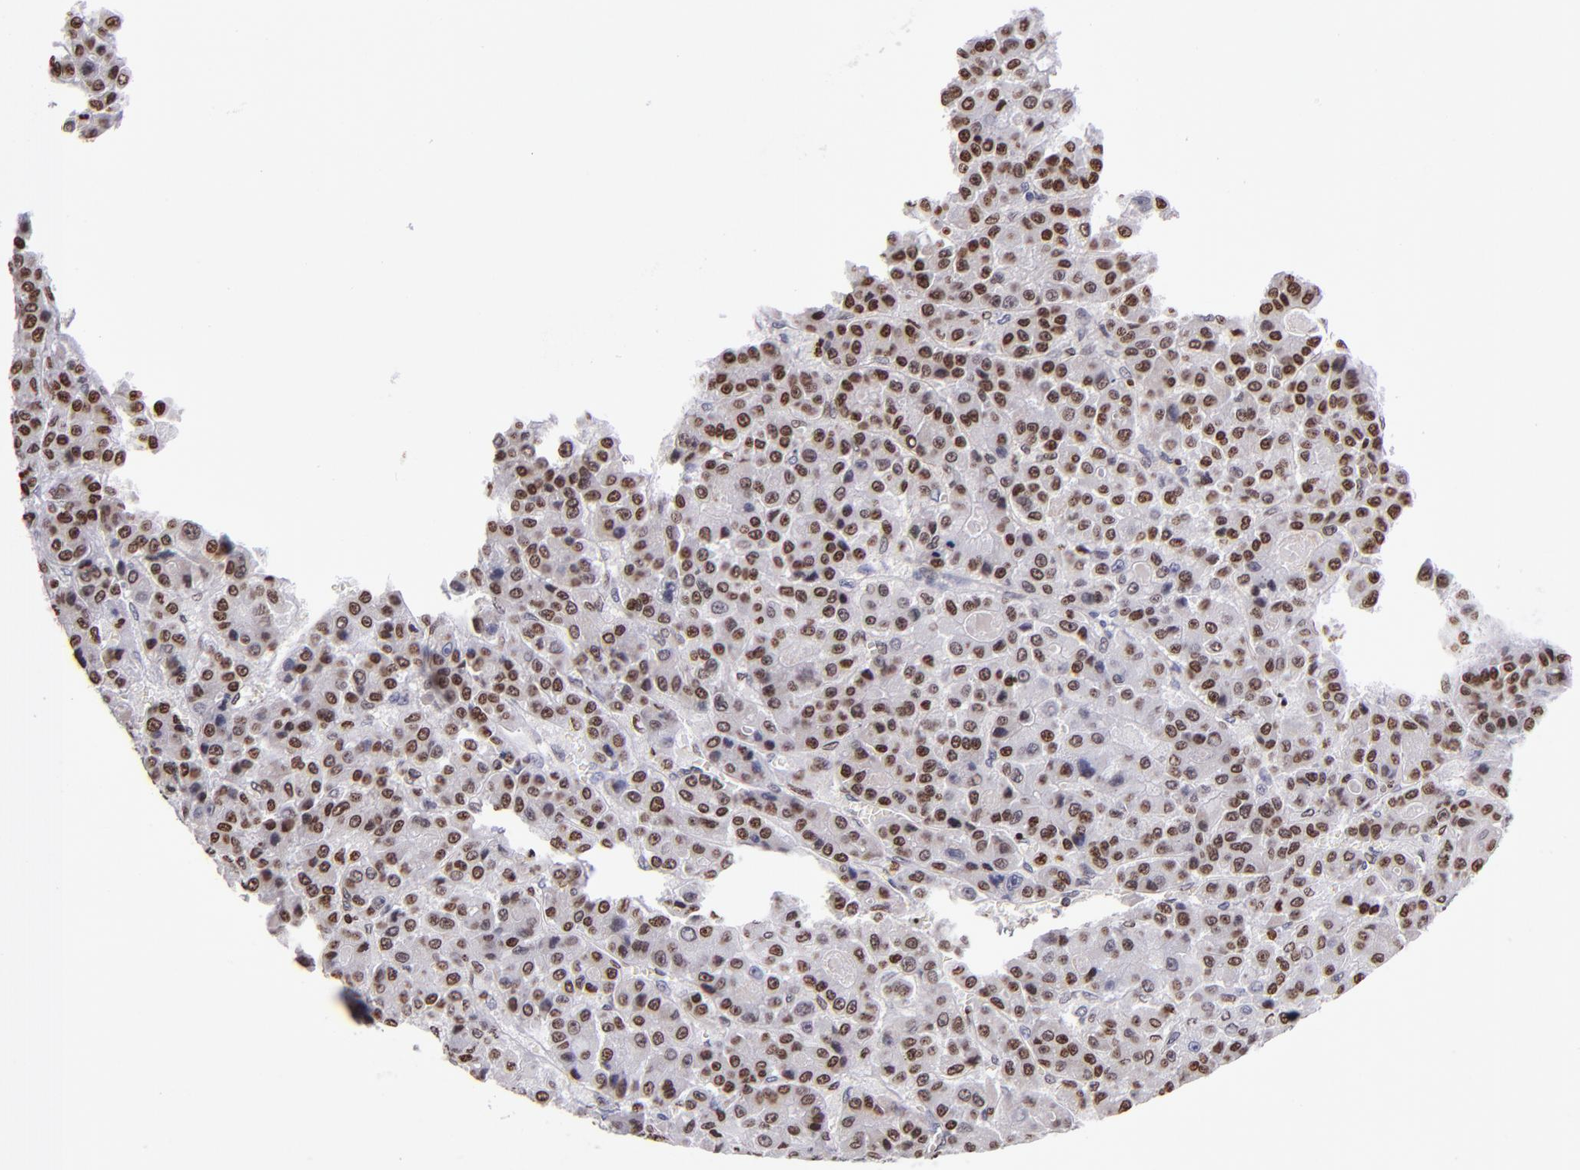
{"staining": {"intensity": "moderate", "quantity": "25%-75%", "location": "nuclear"}, "tissue": "liver cancer", "cell_type": "Tumor cells", "image_type": "cancer", "snomed": [{"axis": "morphology", "description": "Carcinoma, Hepatocellular, NOS"}, {"axis": "topography", "description": "Liver"}], "caption": "Human hepatocellular carcinoma (liver) stained with a brown dye demonstrates moderate nuclear positive expression in about 25%-75% of tumor cells.", "gene": "CDKL5", "patient": {"sex": "male", "age": 70}}